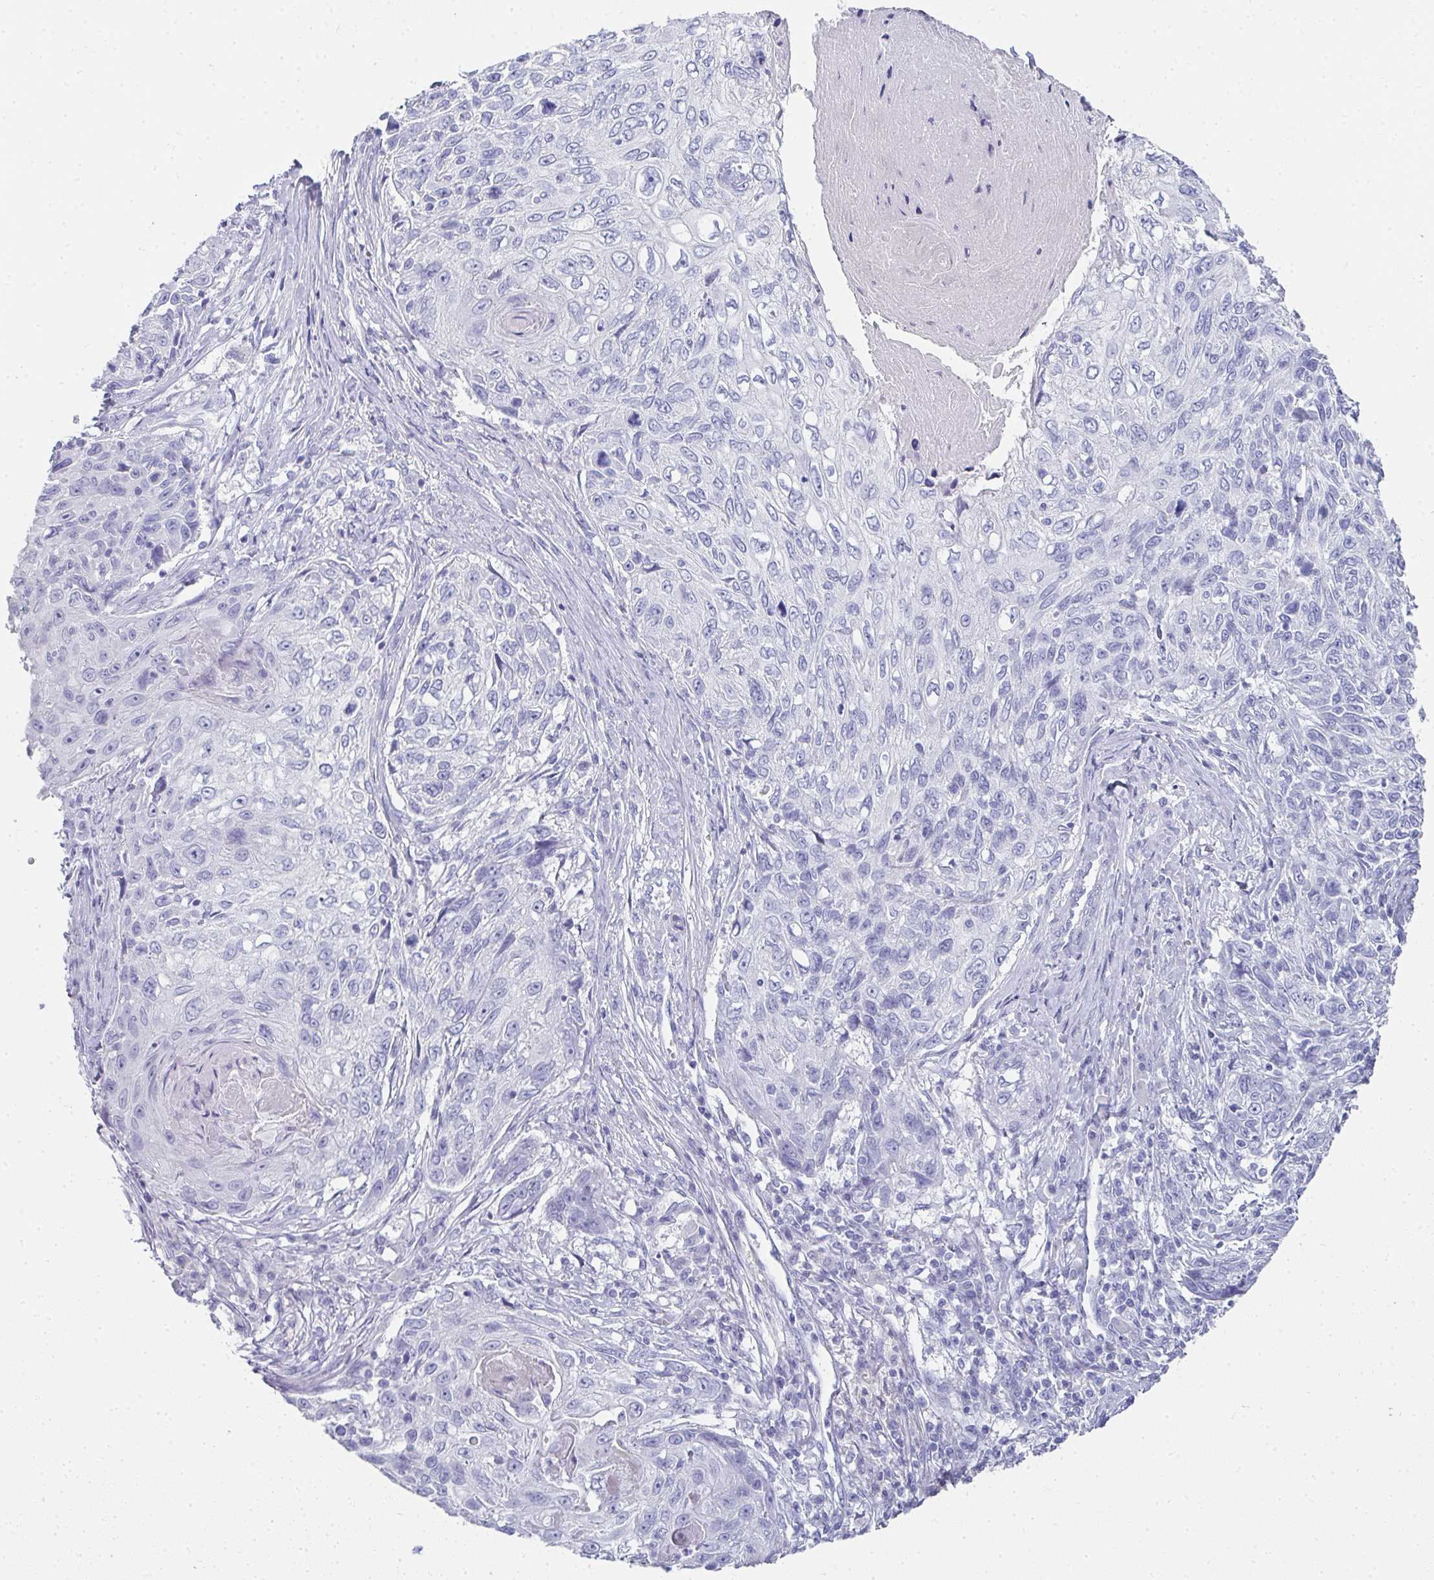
{"staining": {"intensity": "negative", "quantity": "none", "location": "none"}, "tissue": "skin cancer", "cell_type": "Tumor cells", "image_type": "cancer", "snomed": [{"axis": "morphology", "description": "Squamous cell carcinoma, NOS"}, {"axis": "topography", "description": "Skin"}], "caption": "Tumor cells show no significant protein staining in skin cancer (squamous cell carcinoma). (Stains: DAB (3,3'-diaminobenzidine) immunohistochemistry with hematoxylin counter stain, Microscopy: brightfield microscopy at high magnification).", "gene": "SYCP1", "patient": {"sex": "male", "age": 92}}